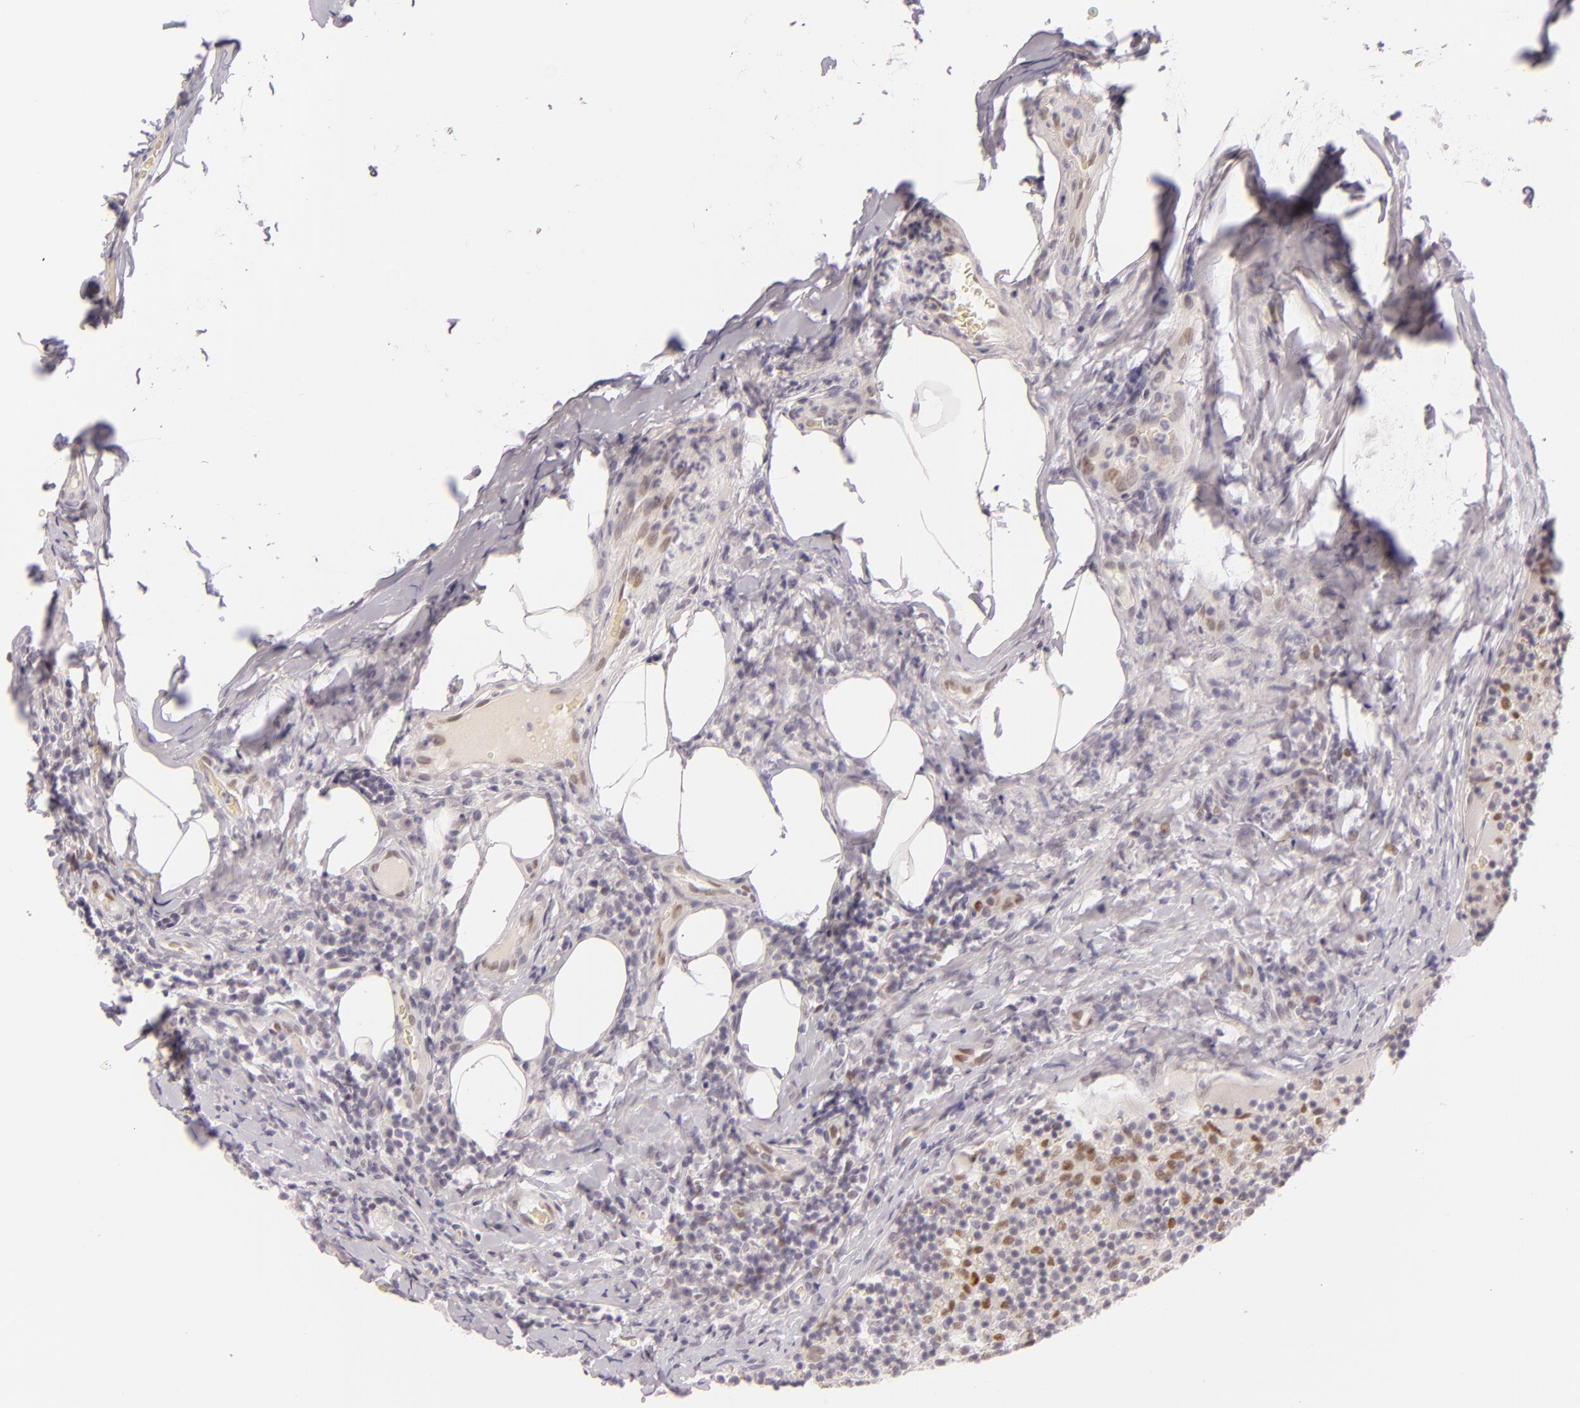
{"staining": {"intensity": "moderate", "quantity": "25%-75%", "location": "nuclear"}, "tissue": "lymph node", "cell_type": "Germinal center cells", "image_type": "normal", "snomed": [{"axis": "morphology", "description": "Normal tissue, NOS"}, {"axis": "morphology", "description": "Inflammation, NOS"}, {"axis": "topography", "description": "Lymph node"}], "caption": "Immunohistochemistry photomicrograph of benign lymph node: lymph node stained using IHC displays medium levels of moderate protein expression localized specifically in the nuclear of germinal center cells, appearing as a nuclear brown color.", "gene": "BCL3", "patient": {"sex": "male", "age": 46}}